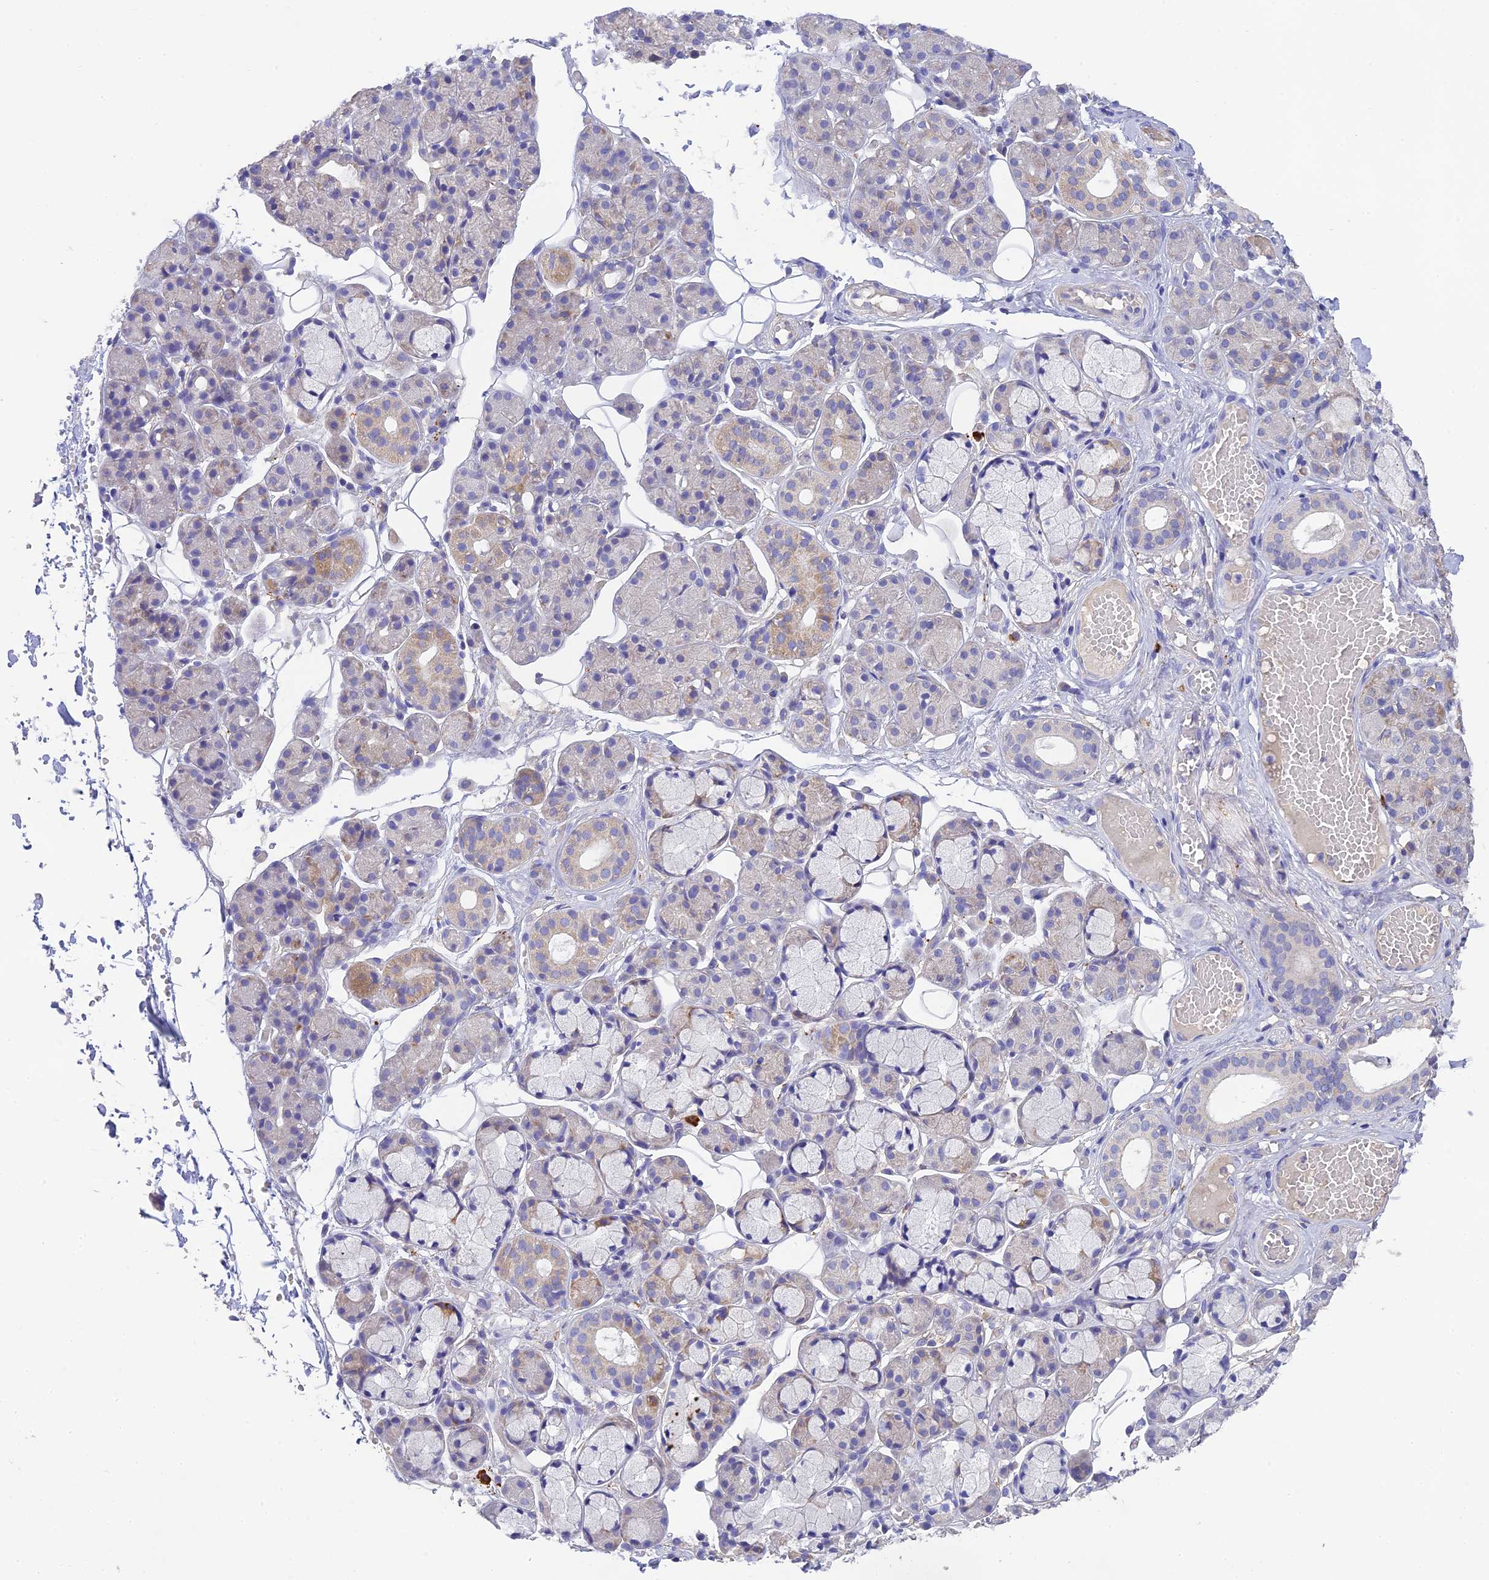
{"staining": {"intensity": "moderate", "quantity": "<25%", "location": "cytoplasmic/membranous"}, "tissue": "salivary gland", "cell_type": "Glandular cells", "image_type": "normal", "snomed": [{"axis": "morphology", "description": "Normal tissue, NOS"}, {"axis": "topography", "description": "Salivary gland"}], "caption": "Glandular cells show moderate cytoplasmic/membranous staining in approximately <25% of cells in benign salivary gland.", "gene": "HSD17B2", "patient": {"sex": "male", "age": 63}}